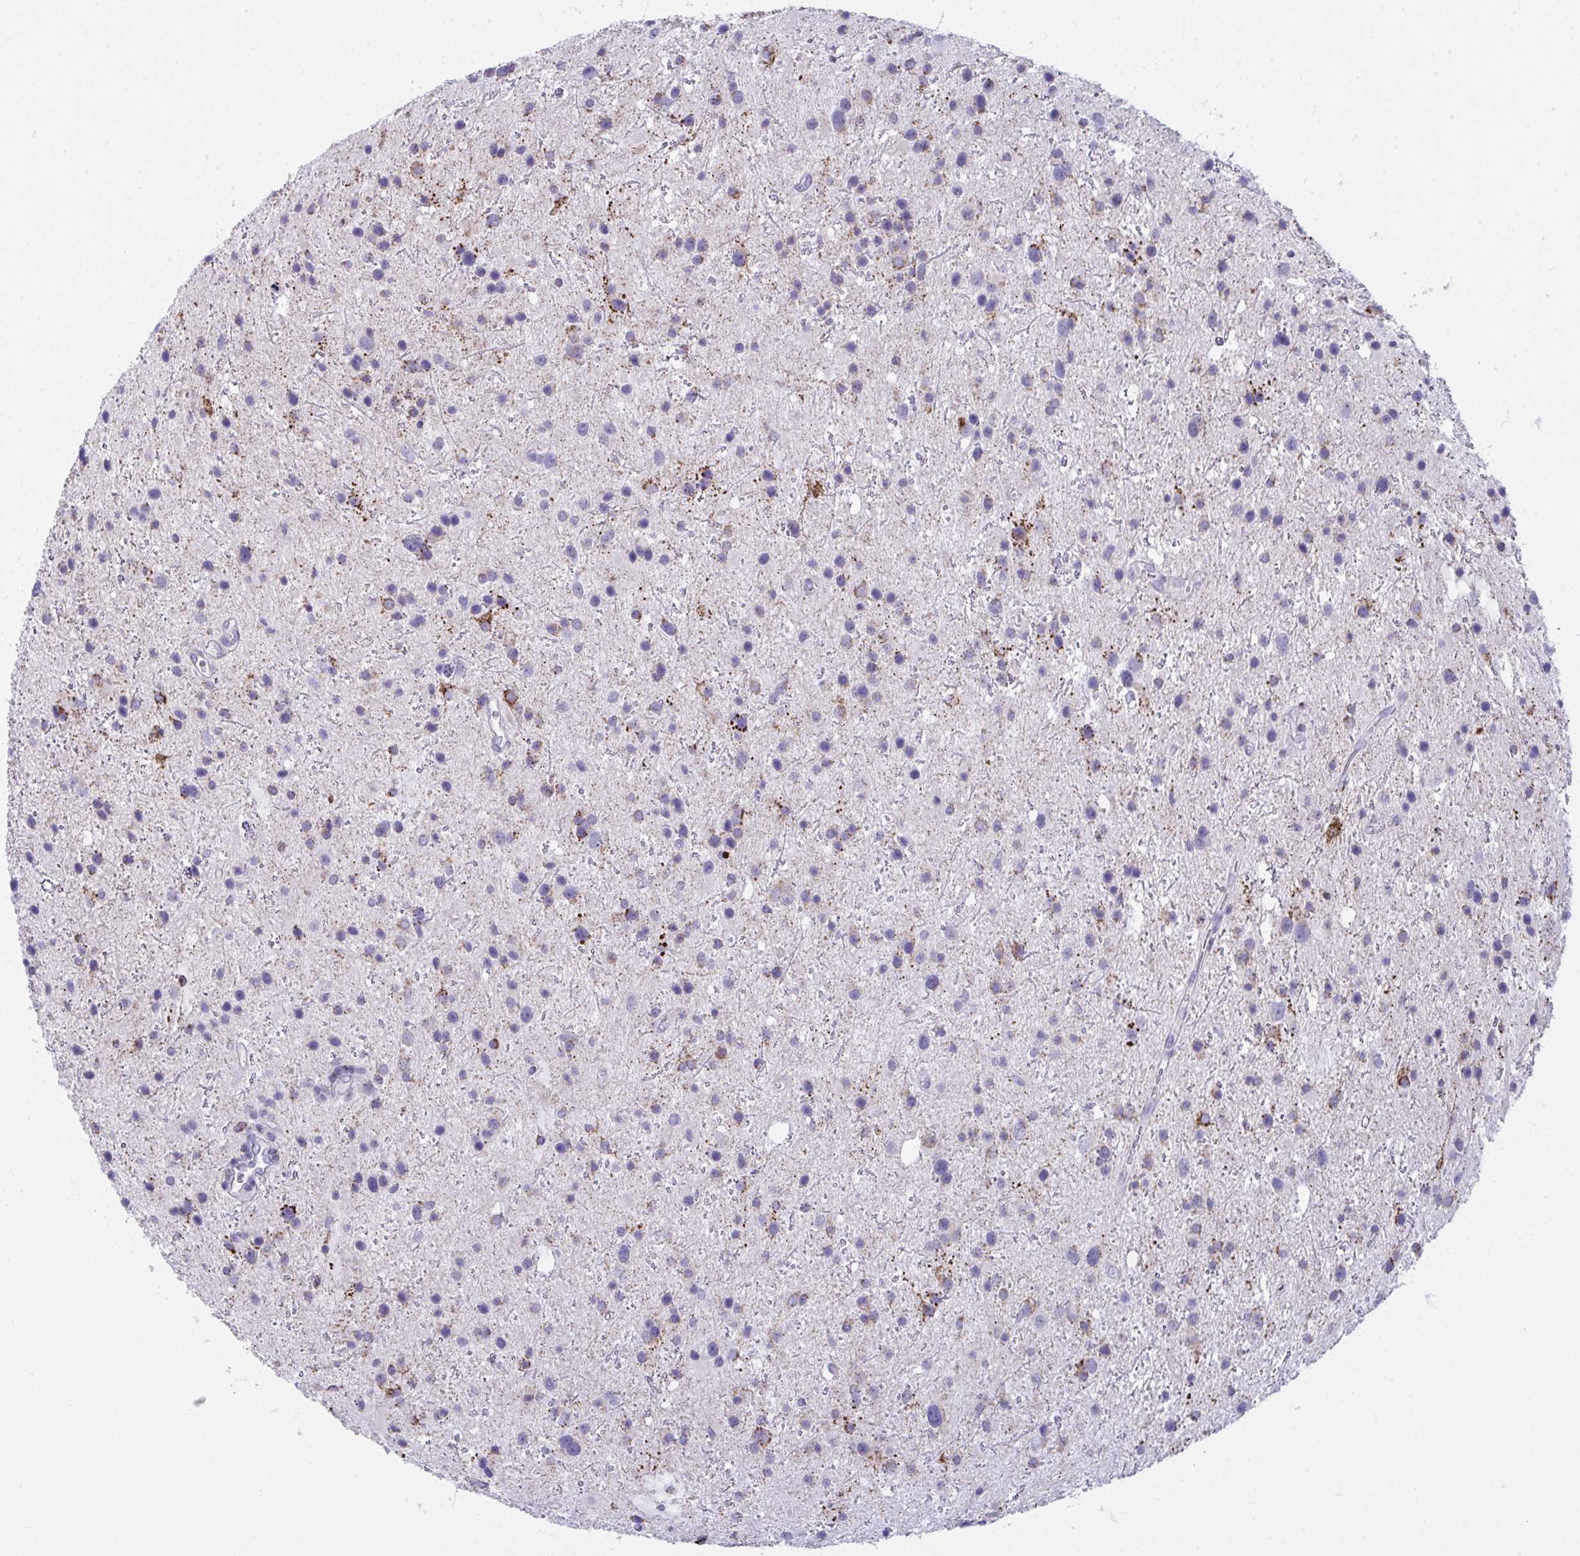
{"staining": {"intensity": "moderate", "quantity": "<25%", "location": "cytoplasmic/membranous"}, "tissue": "glioma", "cell_type": "Tumor cells", "image_type": "cancer", "snomed": [{"axis": "morphology", "description": "Glioma, malignant, Low grade"}, {"axis": "topography", "description": "Brain"}], "caption": "Immunohistochemical staining of human glioma demonstrates moderate cytoplasmic/membranous protein positivity in approximately <25% of tumor cells. Immunohistochemistry stains the protein of interest in brown and the nuclei are stained blue.", "gene": "PLA2G12B", "patient": {"sex": "female", "age": 32}}